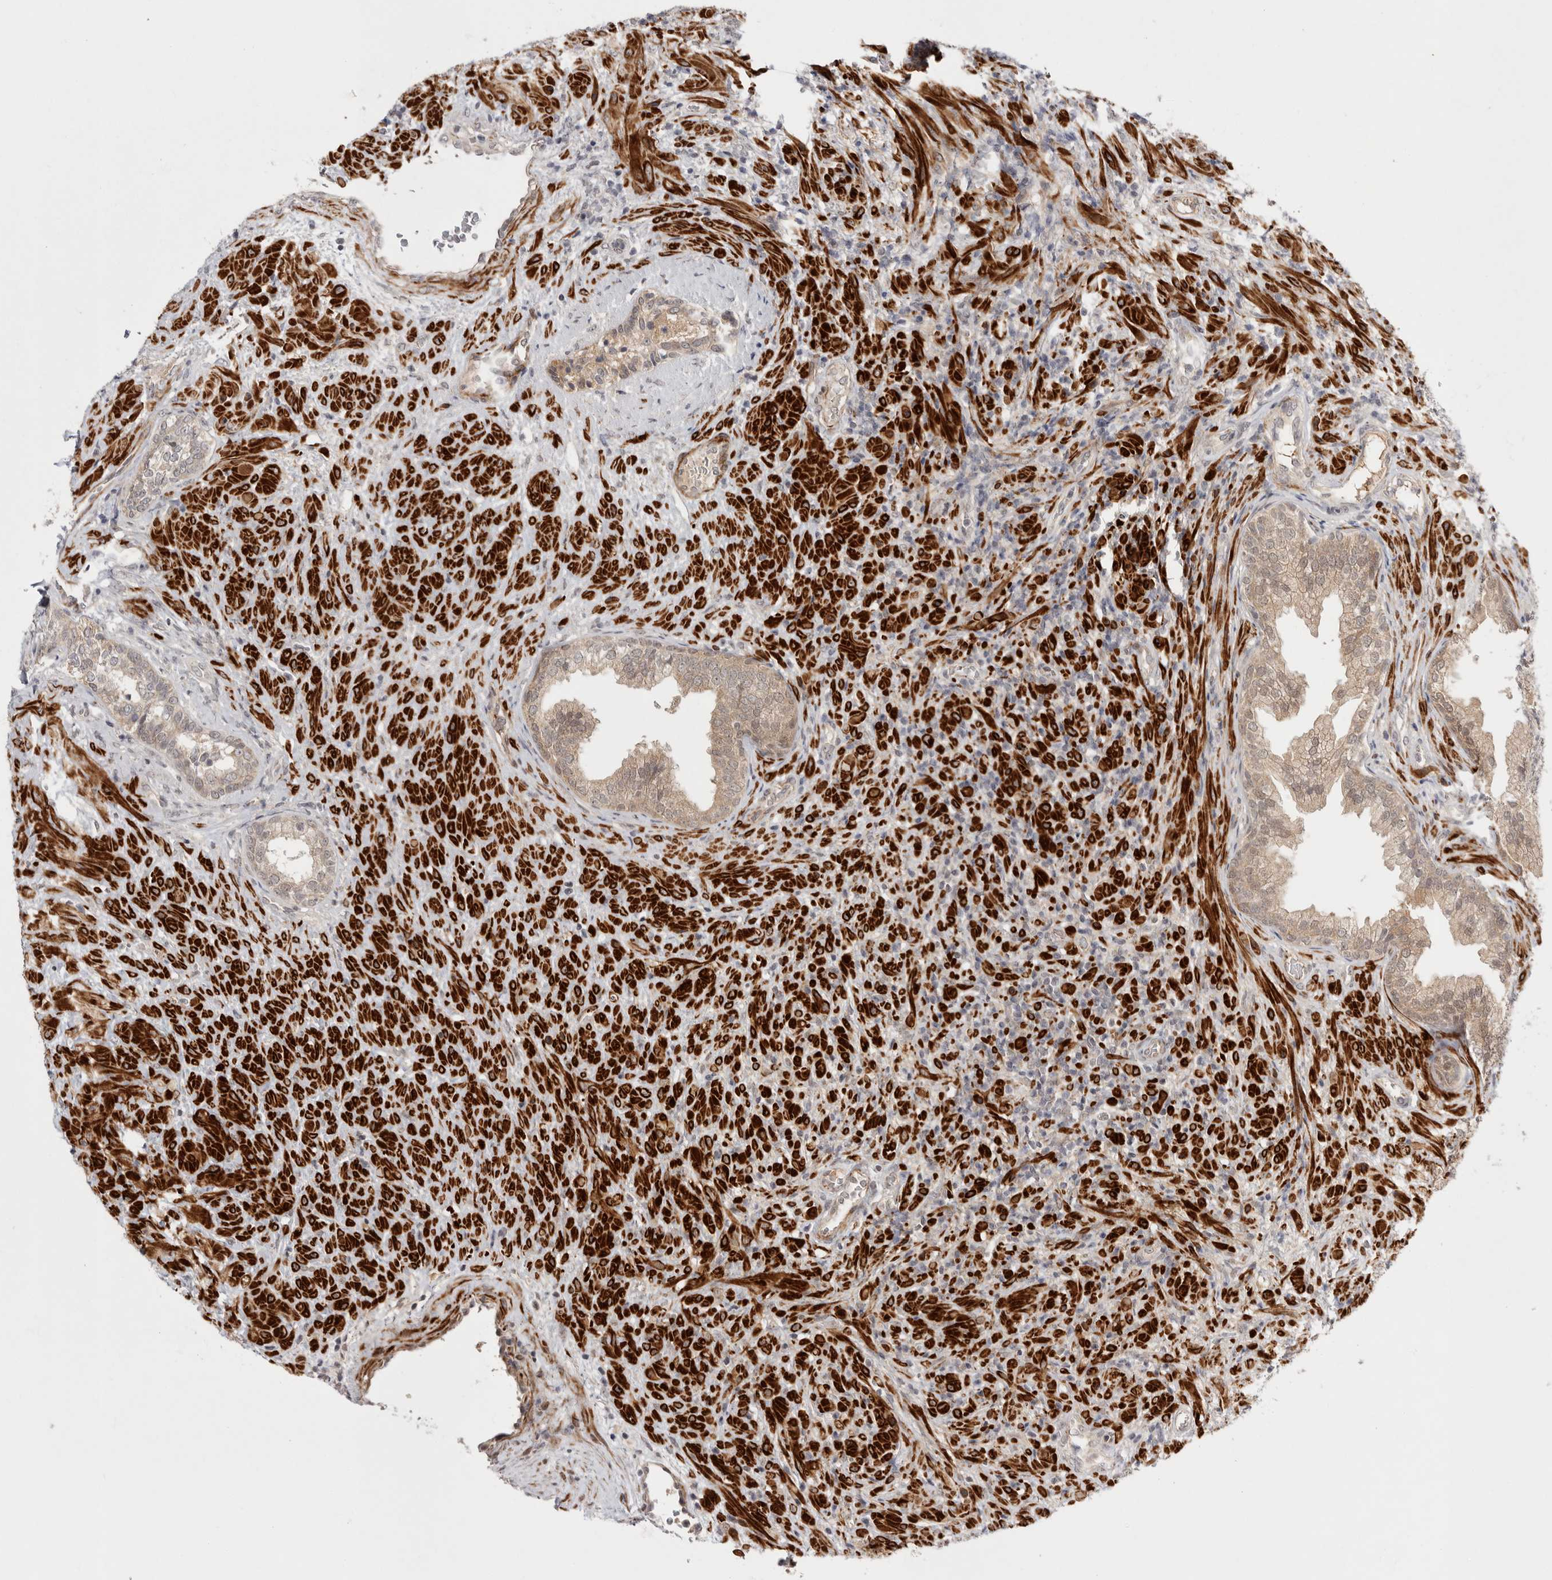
{"staining": {"intensity": "weak", "quantity": "25%-75%", "location": "cytoplasmic/membranous"}, "tissue": "prostate", "cell_type": "Glandular cells", "image_type": "normal", "snomed": [{"axis": "morphology", "description": "Normal tissue, NOS"}, {"axis": "topography", "description": "Prostate"}], "caption": "A micrograph of human prostate stained for a protein shows weak cytoplasmic/membranous brown staining in glandular cells.", "gene": "ZNF318", "patient": {"sex": "male", "age": 76}}